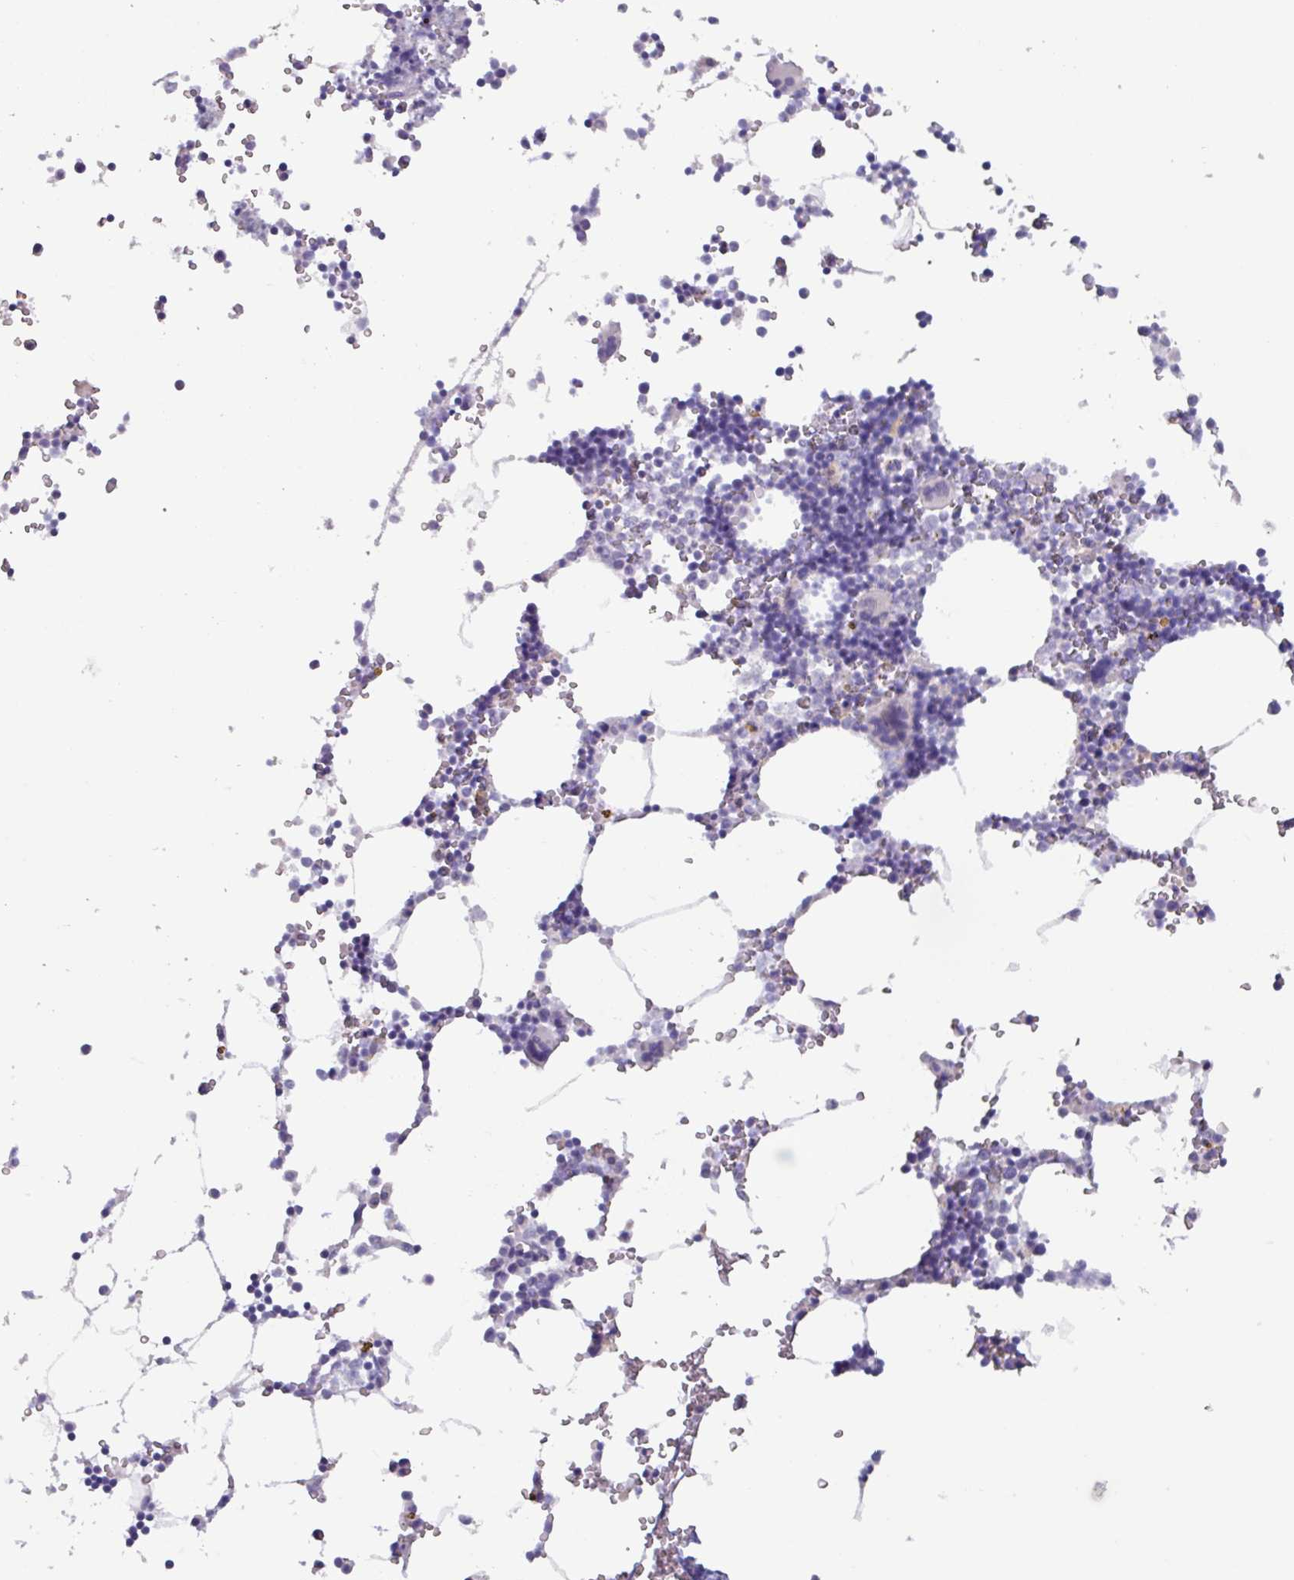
{"staining": {"intensity": "negative", "quantity": "none", "location": "none"}, "tissue": "bone marrow", "cell_type": "Hematopoietic cells", "image_type": "normal", "snomed": [{"axis": "morphology", "description": "Normal tissue, NOS"}, {"axis": "topography", "description": "Bone marrow"}], "caption": "A histopathology image of bone marrow stained for a protein demonstrates no brown staining in hematopoietic cells.", "gene": "OR2T10", "patient": {"sex": "male", "age": 54}}